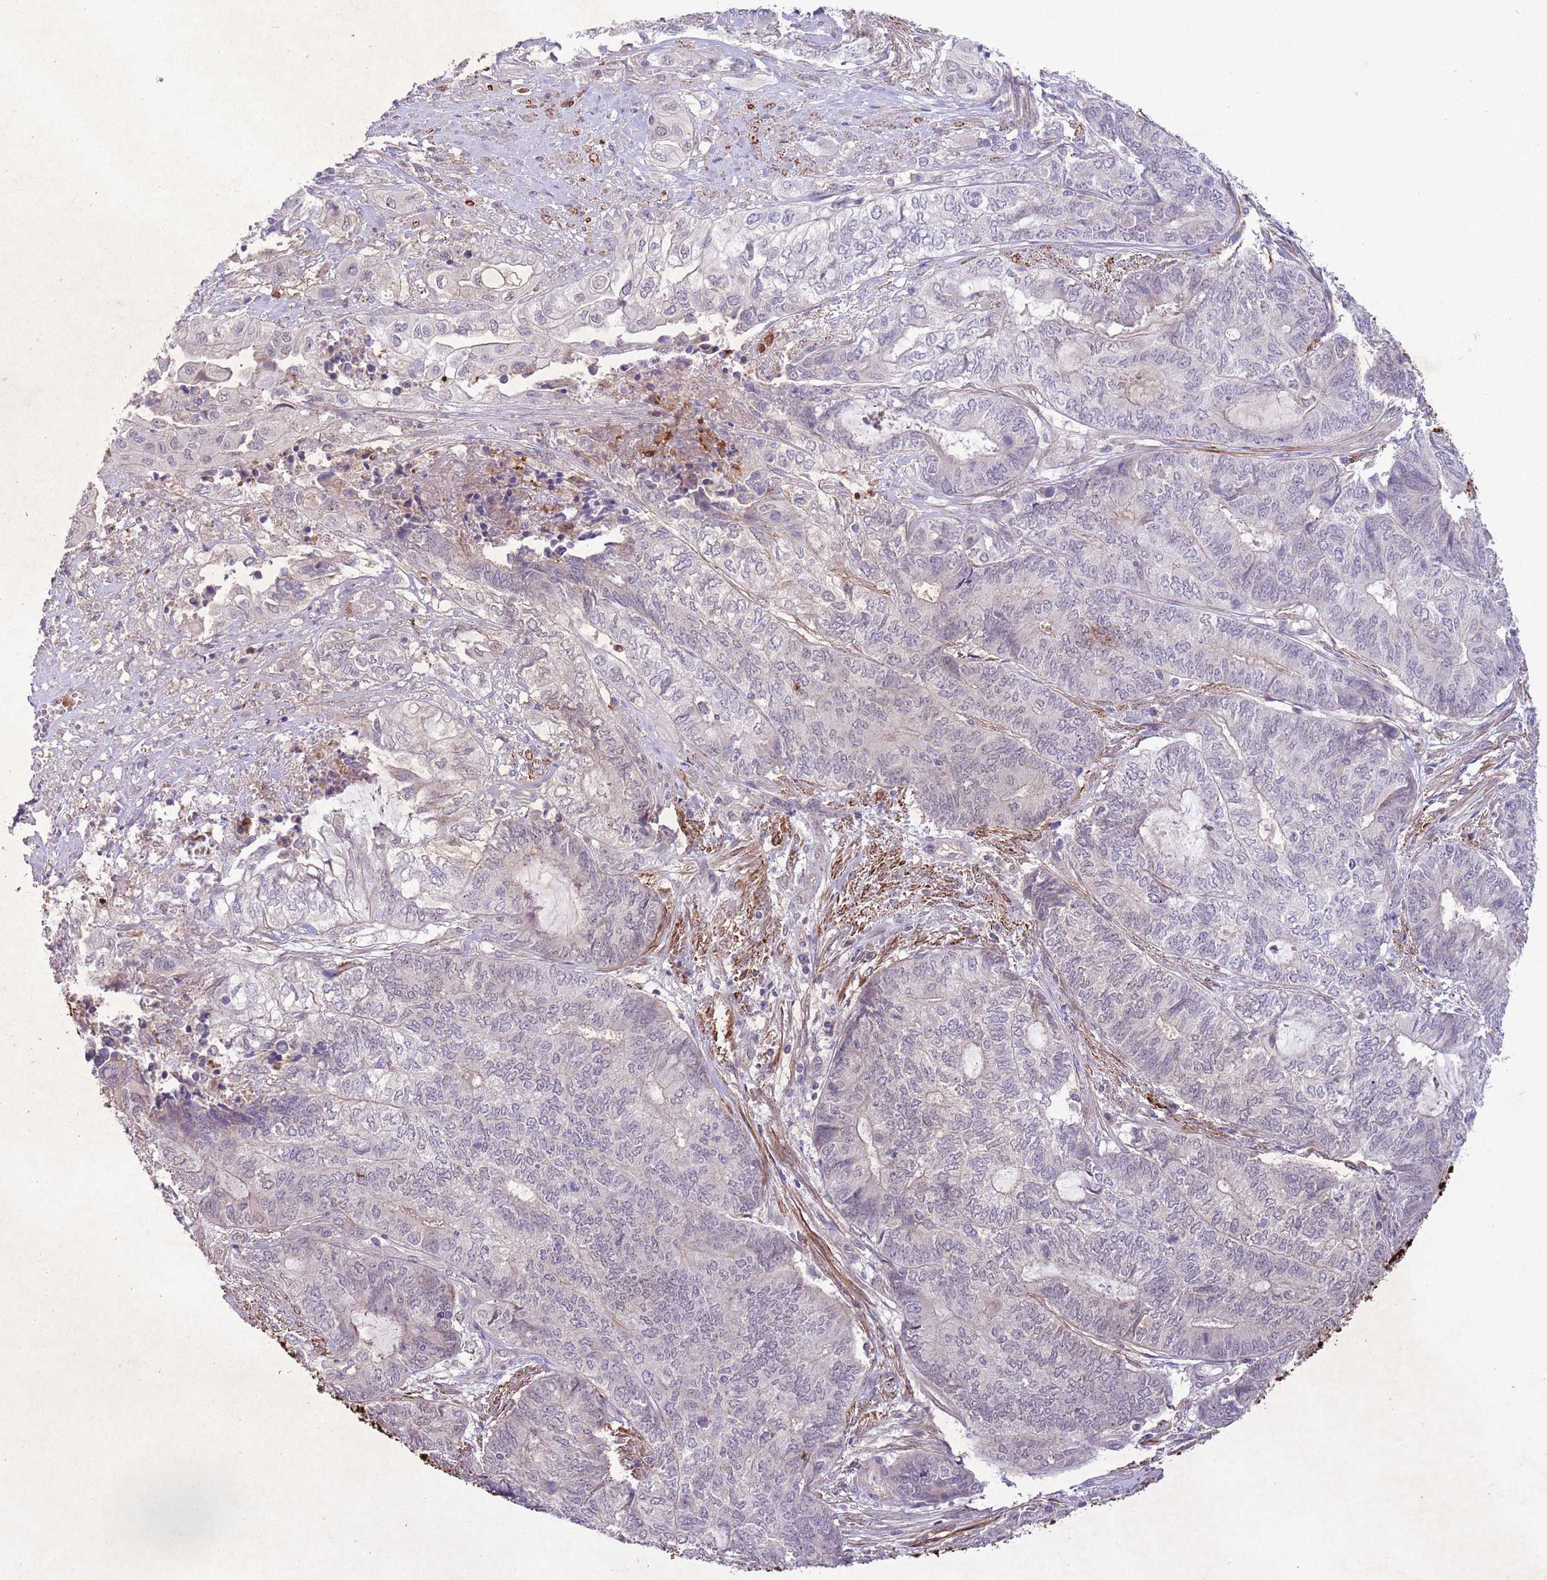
{"staining": {"intensity": "negative", "quantity": "none", "location": "none"}, "tissue": "endometrial cancer", "cell_type": "Tumor cells", "image_type": "cancer", "snomed": [{"axis": "morphology", "description": "Adenocarcinoma, NOS"}, {"axis": "topography", "description": "Uterus"}, {"axis": "topography", "description": "Endometrium"}], "caption": "IHC histopathology image of neoplastic tissue: human endometrial cancer stained with DAB (3,3'-diaminobenzidine) exhibits no significant protein staining in tumor cells. The staining was performed using DAB (3,3'-diaminobenzidine) to visualize the protein expression in brown, while the nuclei were stained in blue with hematoxylin (Magnification: 20x).", "gene": "CCNI", "patient": {"sex": "female", "age": 70}}